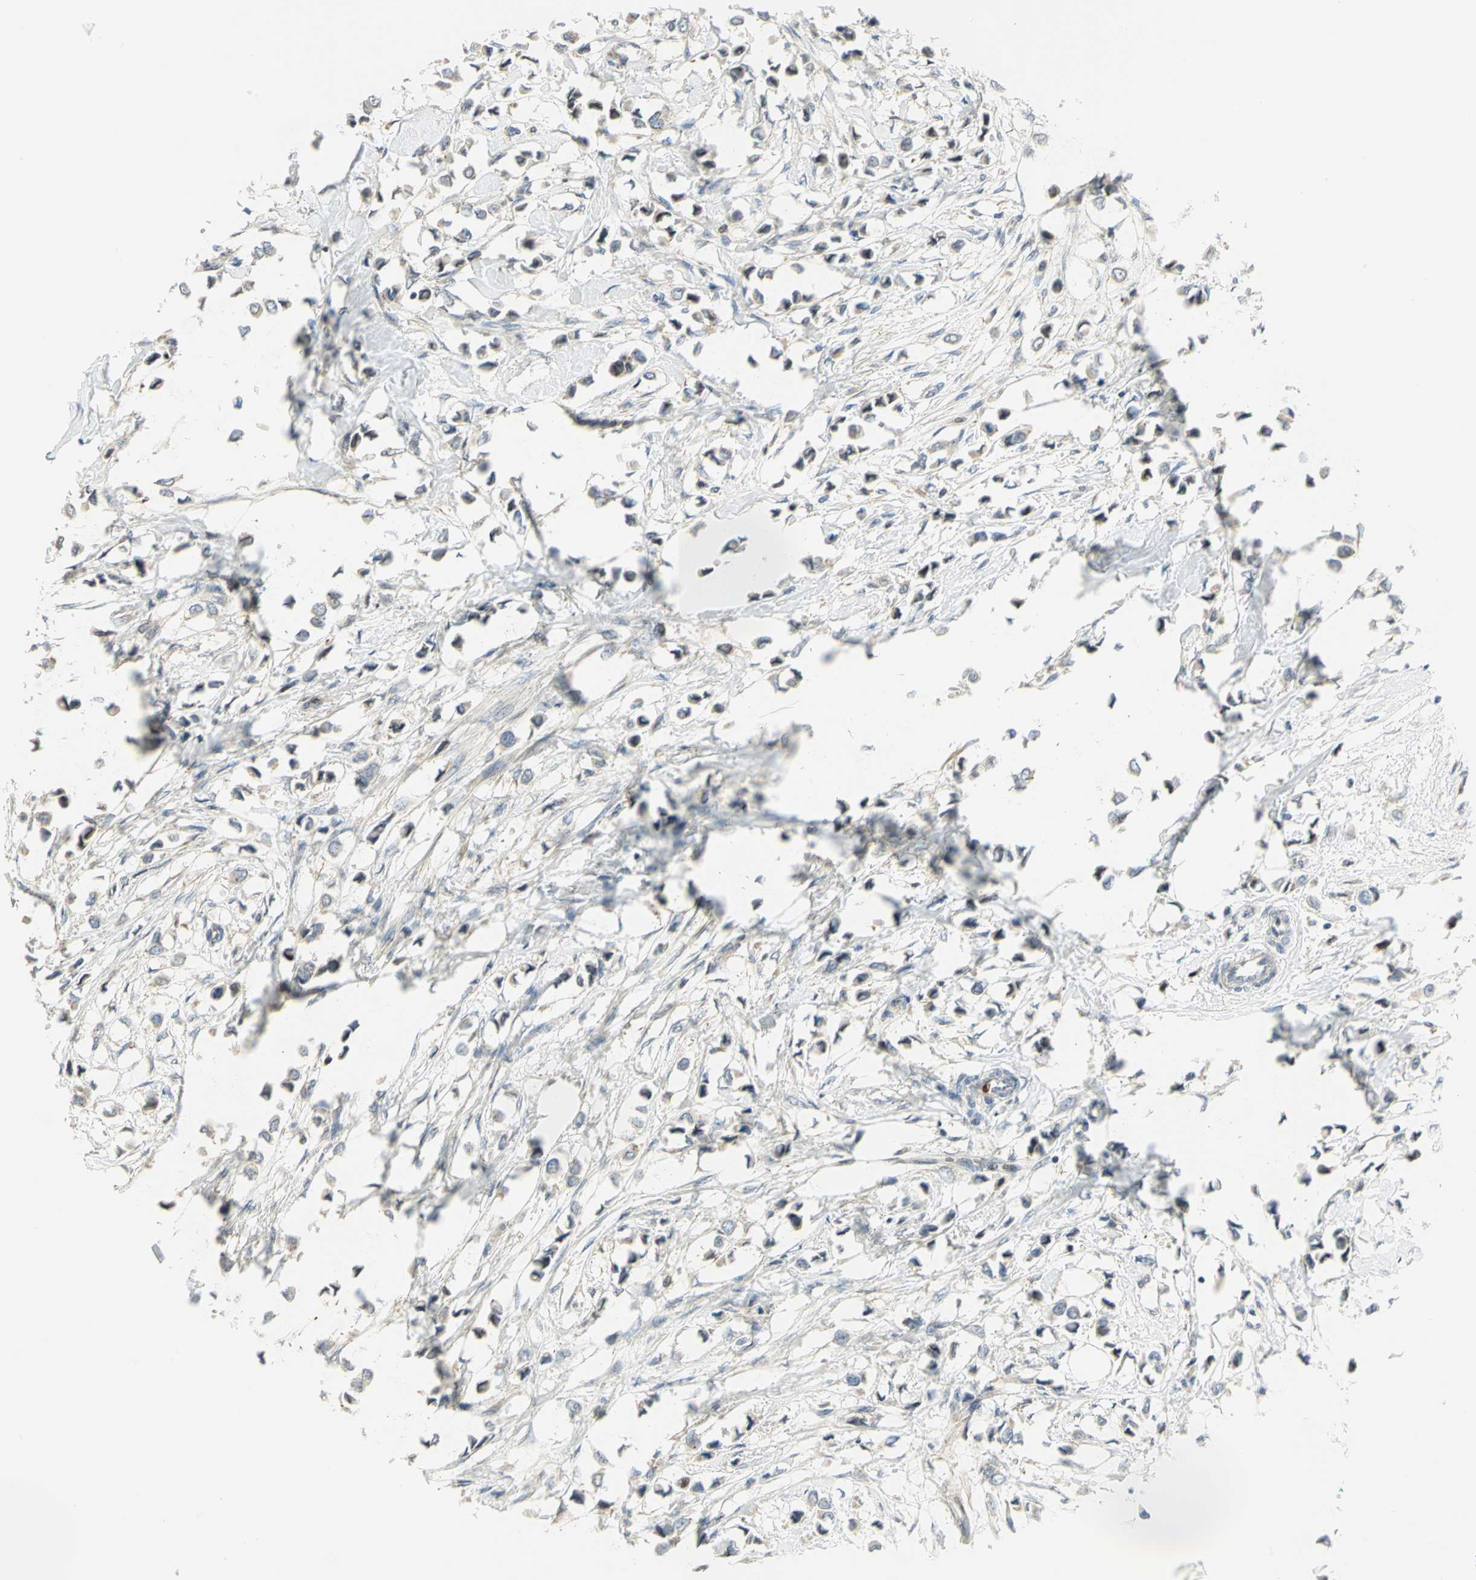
{"staining": {"intensity": "weak", "quantity": "<25%", "location": "cytoplasmic/membranous"}, "tissue": "breast cancer", "cell_type": "Tumor cells", "image_type": "cancer", "snomed": [{"axis": "morphology", "description": "Lobular carcinoma"}, {"axis": "topography", "description": "Breast"}], "caption": "The photomicrograph reveals no significant positivity in tumor cells of breast cancer. (Immunohistochemistry, brightfield microscopy, high magnification).", "gene": "ANK1", "patient": {"sex": "female", "age": 51}}